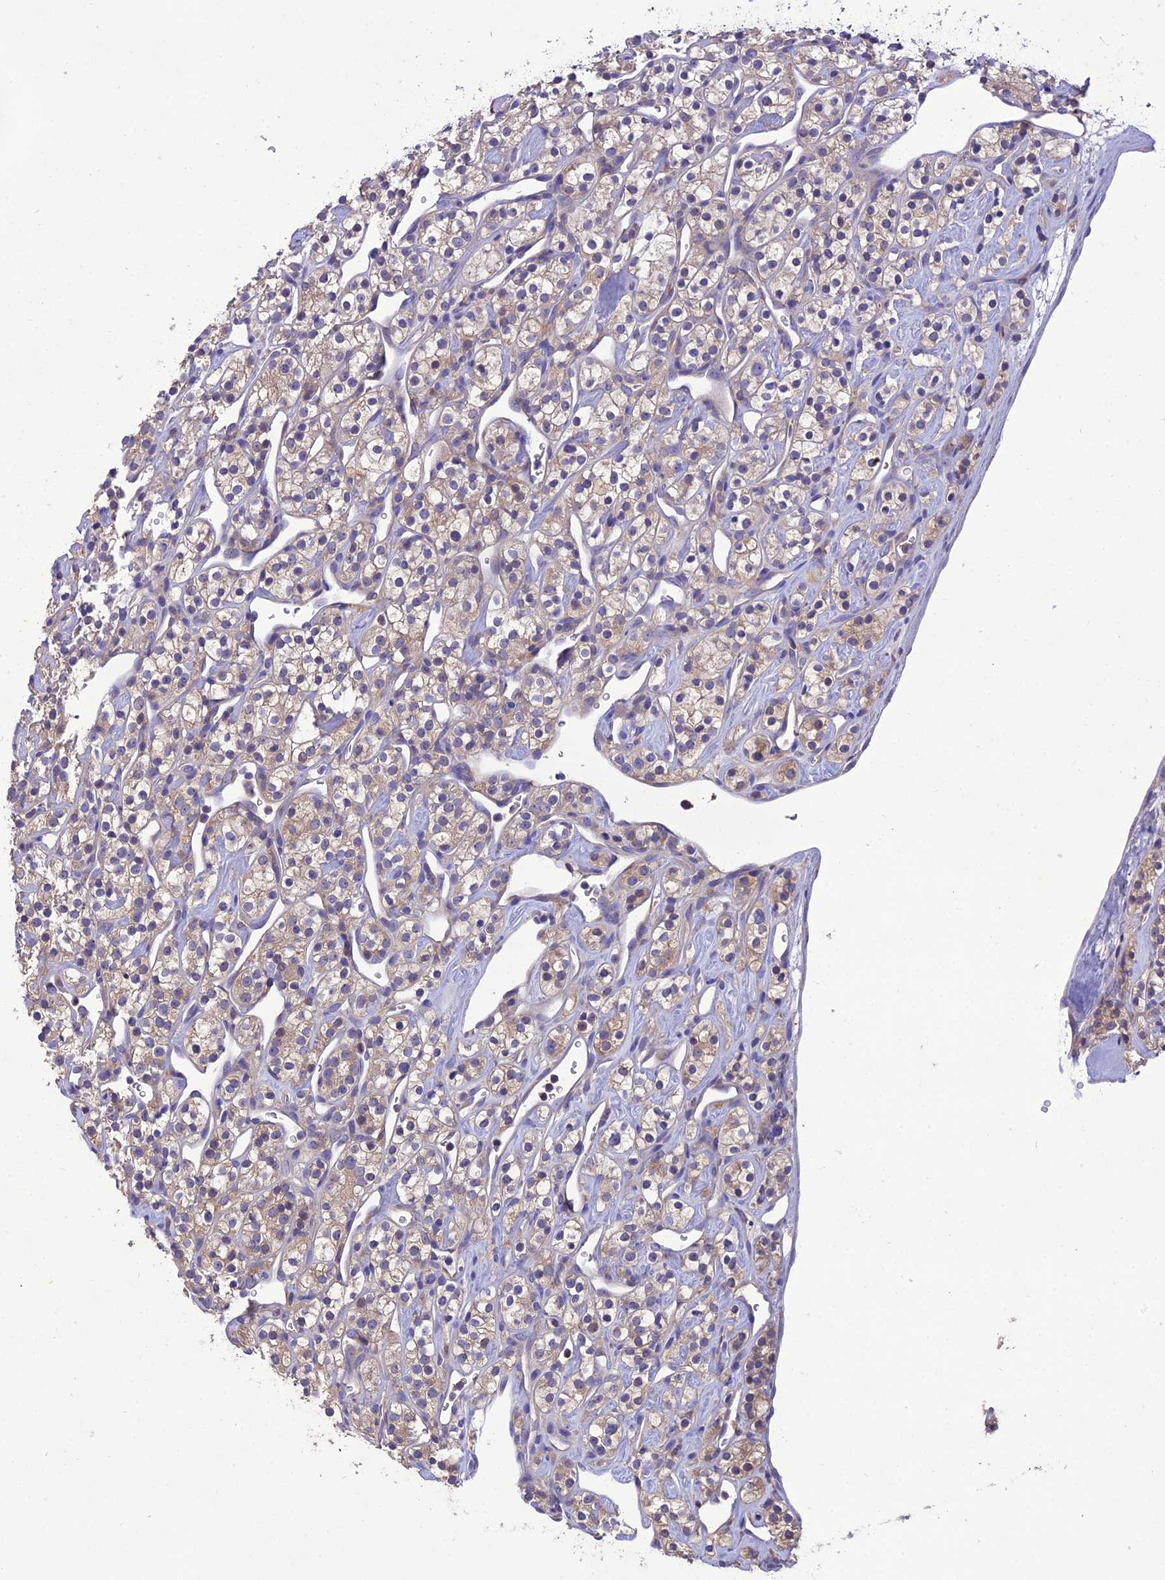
{"staining": {"intensity": "weak", "quantity": ">75%", "location": "cytoplasmic/membranous"}, "tissue": "renal cancer", "cell_type": "Tumor cells", "image_type": "cancer", "snomed": [{"axis": "morphology", "description": "Adenocarcinoma, NOS"}, {"axis": "topography", "description": "Kidney"}], "caption": "Immunohistochemistry (IHC) of human renal cancer (adenocarcinoma) reveals low levels of weak cytoplasmic/membranous staining in approximately >75% of tumor cells.", "gene": "SNX24", "patient": {"sex": "male", "age": 77}}